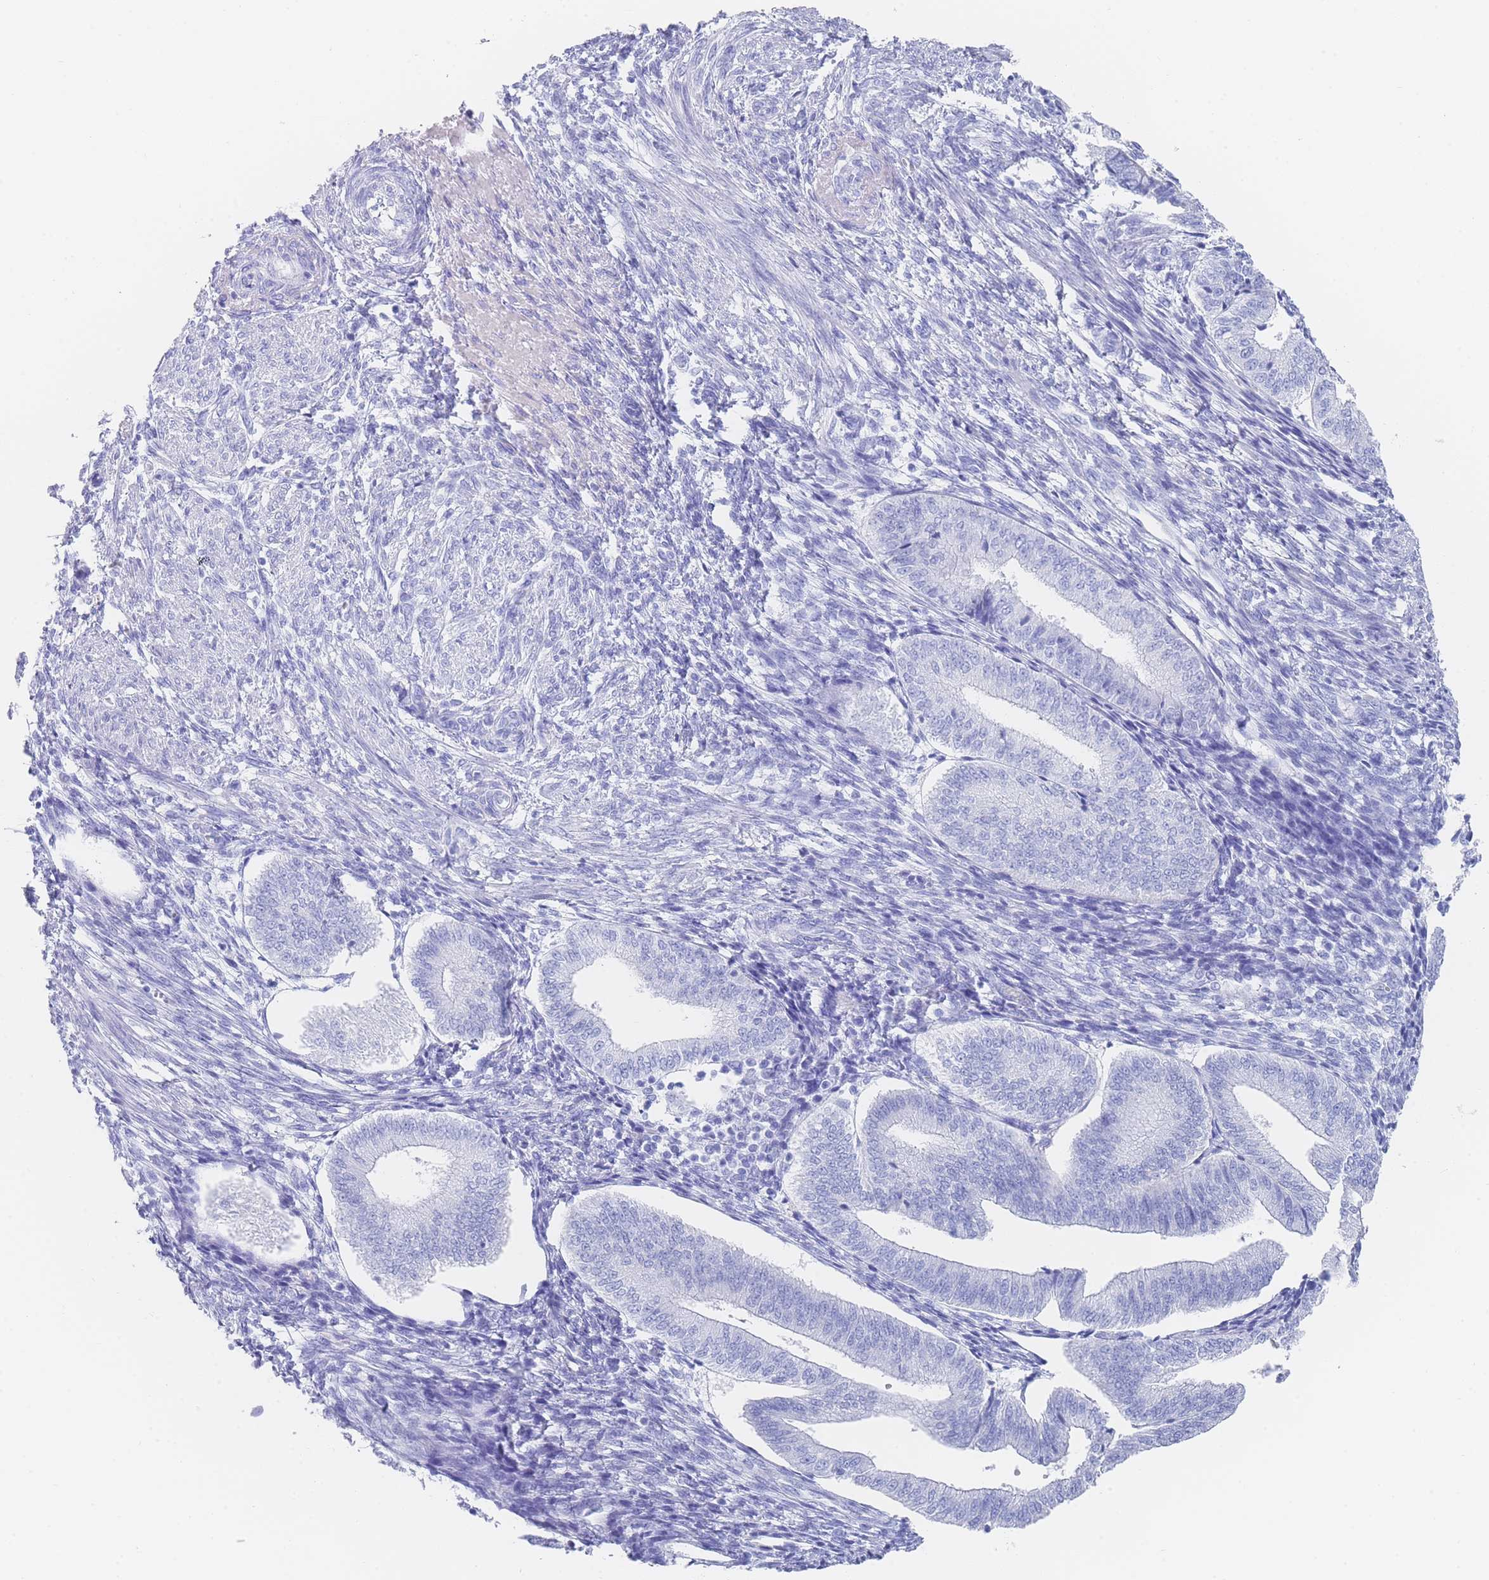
{"staining": {"intensity": "negative", "quantity": "none", "location": "none"}, "tissue": "endometrium", "cell_type": "Cells in endometrial stroma", "image_type": "normal", "snomed": [{"axis": "morphology", "description": "Normal tissue, NOS"}, {"axis": "topography", "description": "Endometrium"}], "caption": "A histopathology image of endometrium stained for a protein exhibits no brown staining in cells in endometrial stroma. (DAB (3,3'-diaminobenzidine) immunohistochemistry visualized using brightfield microscopy, high magnification).", "gene": "LRRC37A2", "patient": {"sex": "female", "age": 34}}